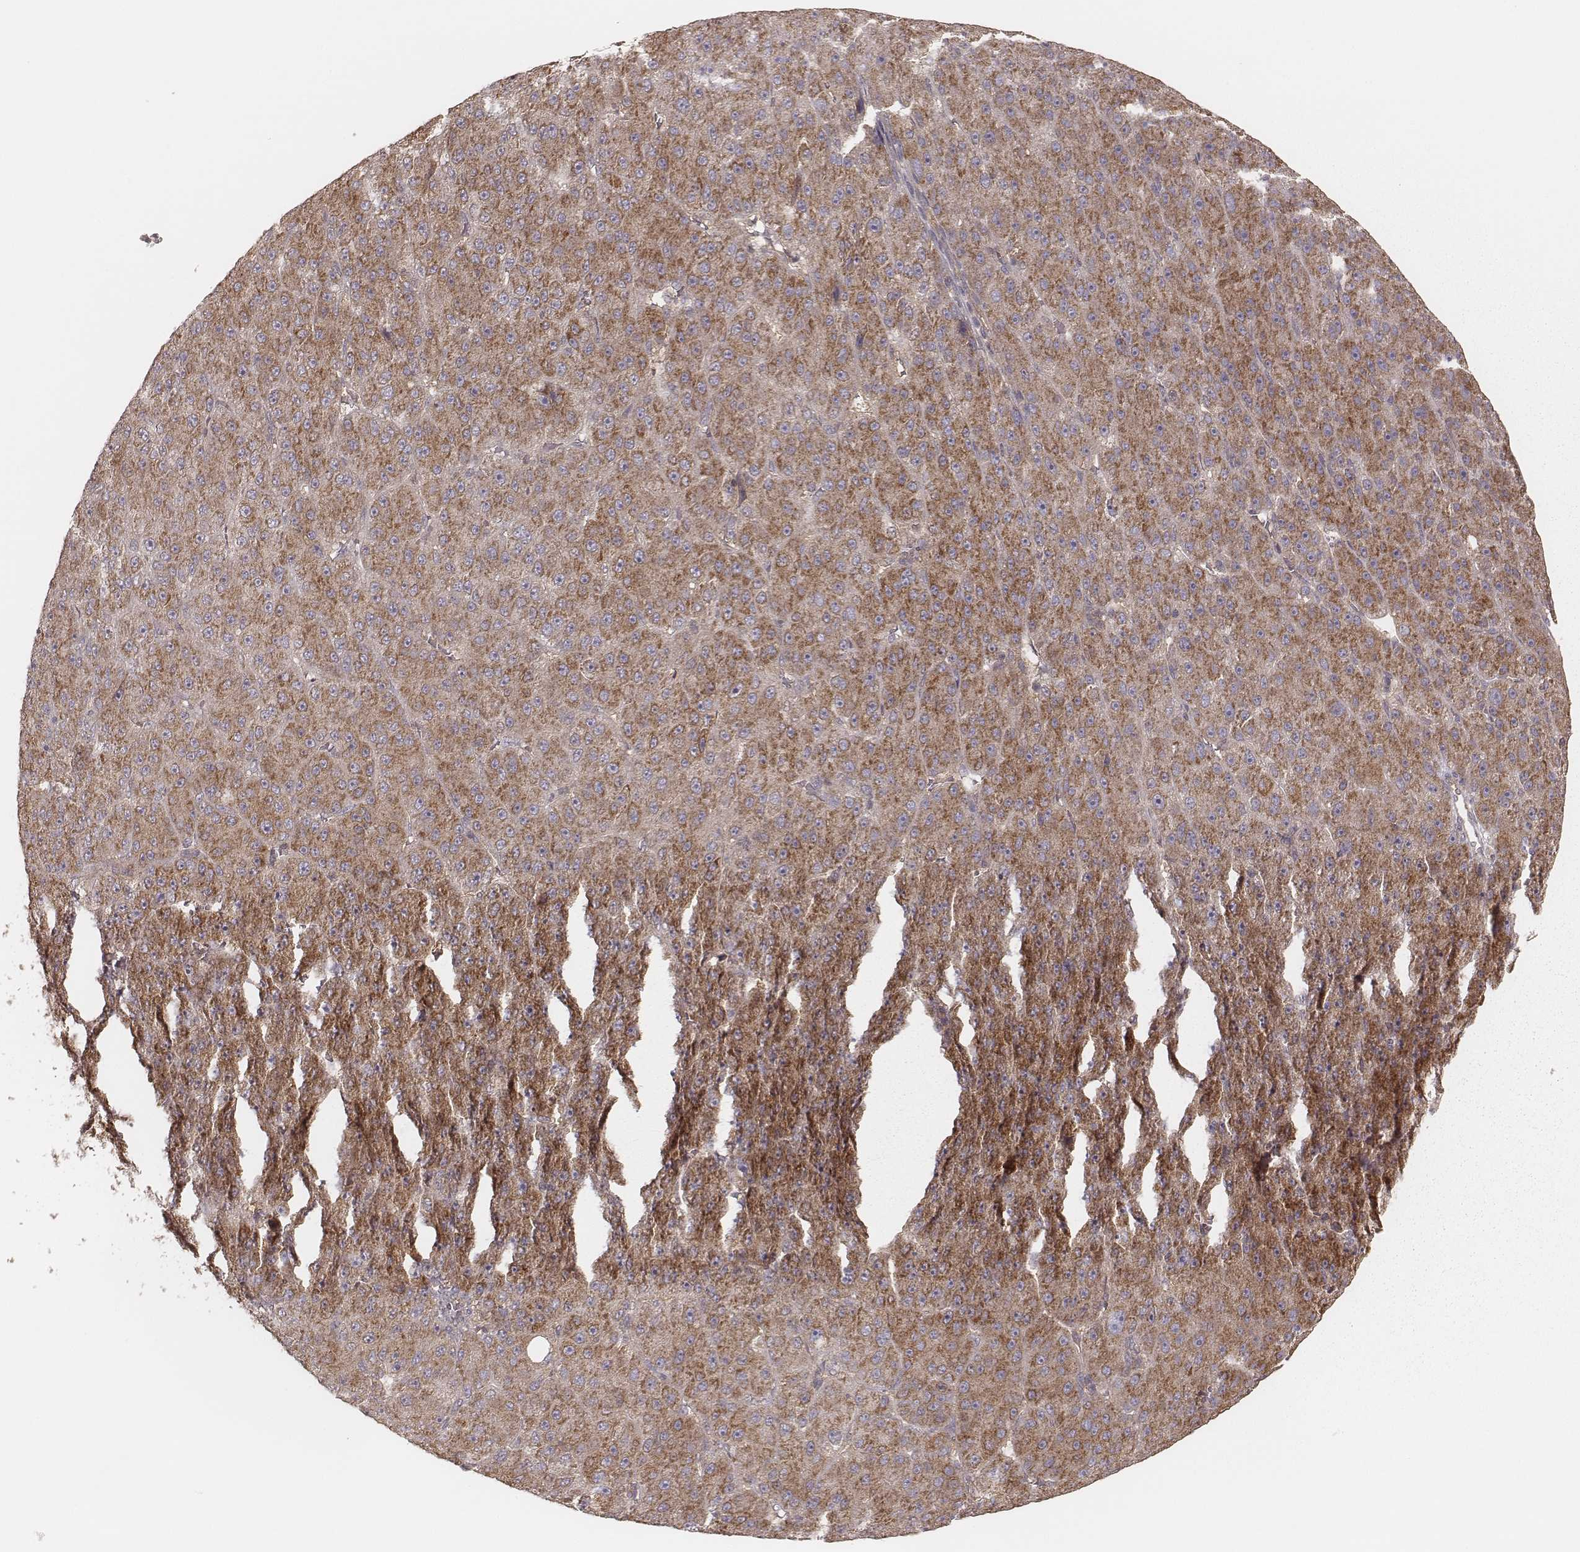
{"staining": {"intensity": "moderate", "quantity": "25%-75%", "location": "cytoplasmic/membranous"}, "tissue": "liver cancer", "cell_type": "Tumor cells", "image_type": "cancer", "snomed": [{"axis": "morphology", "description": "Carcinoma, Hepatocellular, NOS"}, {"axis": "topography", "description": "Liver"}], "caption": "The histopathology image shows a brown stain indicating the presence of a protein in the cytoplasmic/membranous of tumor cells in liver hepatocellular carcinoma. (Stains: DAB (3,3'-diaminobenzidine) in brown, nuclei in blue, Microscopy: brightfield microscopy at high magnification).", "gene": "CARS1", "patient": {"sex": "male", "age": 67}}